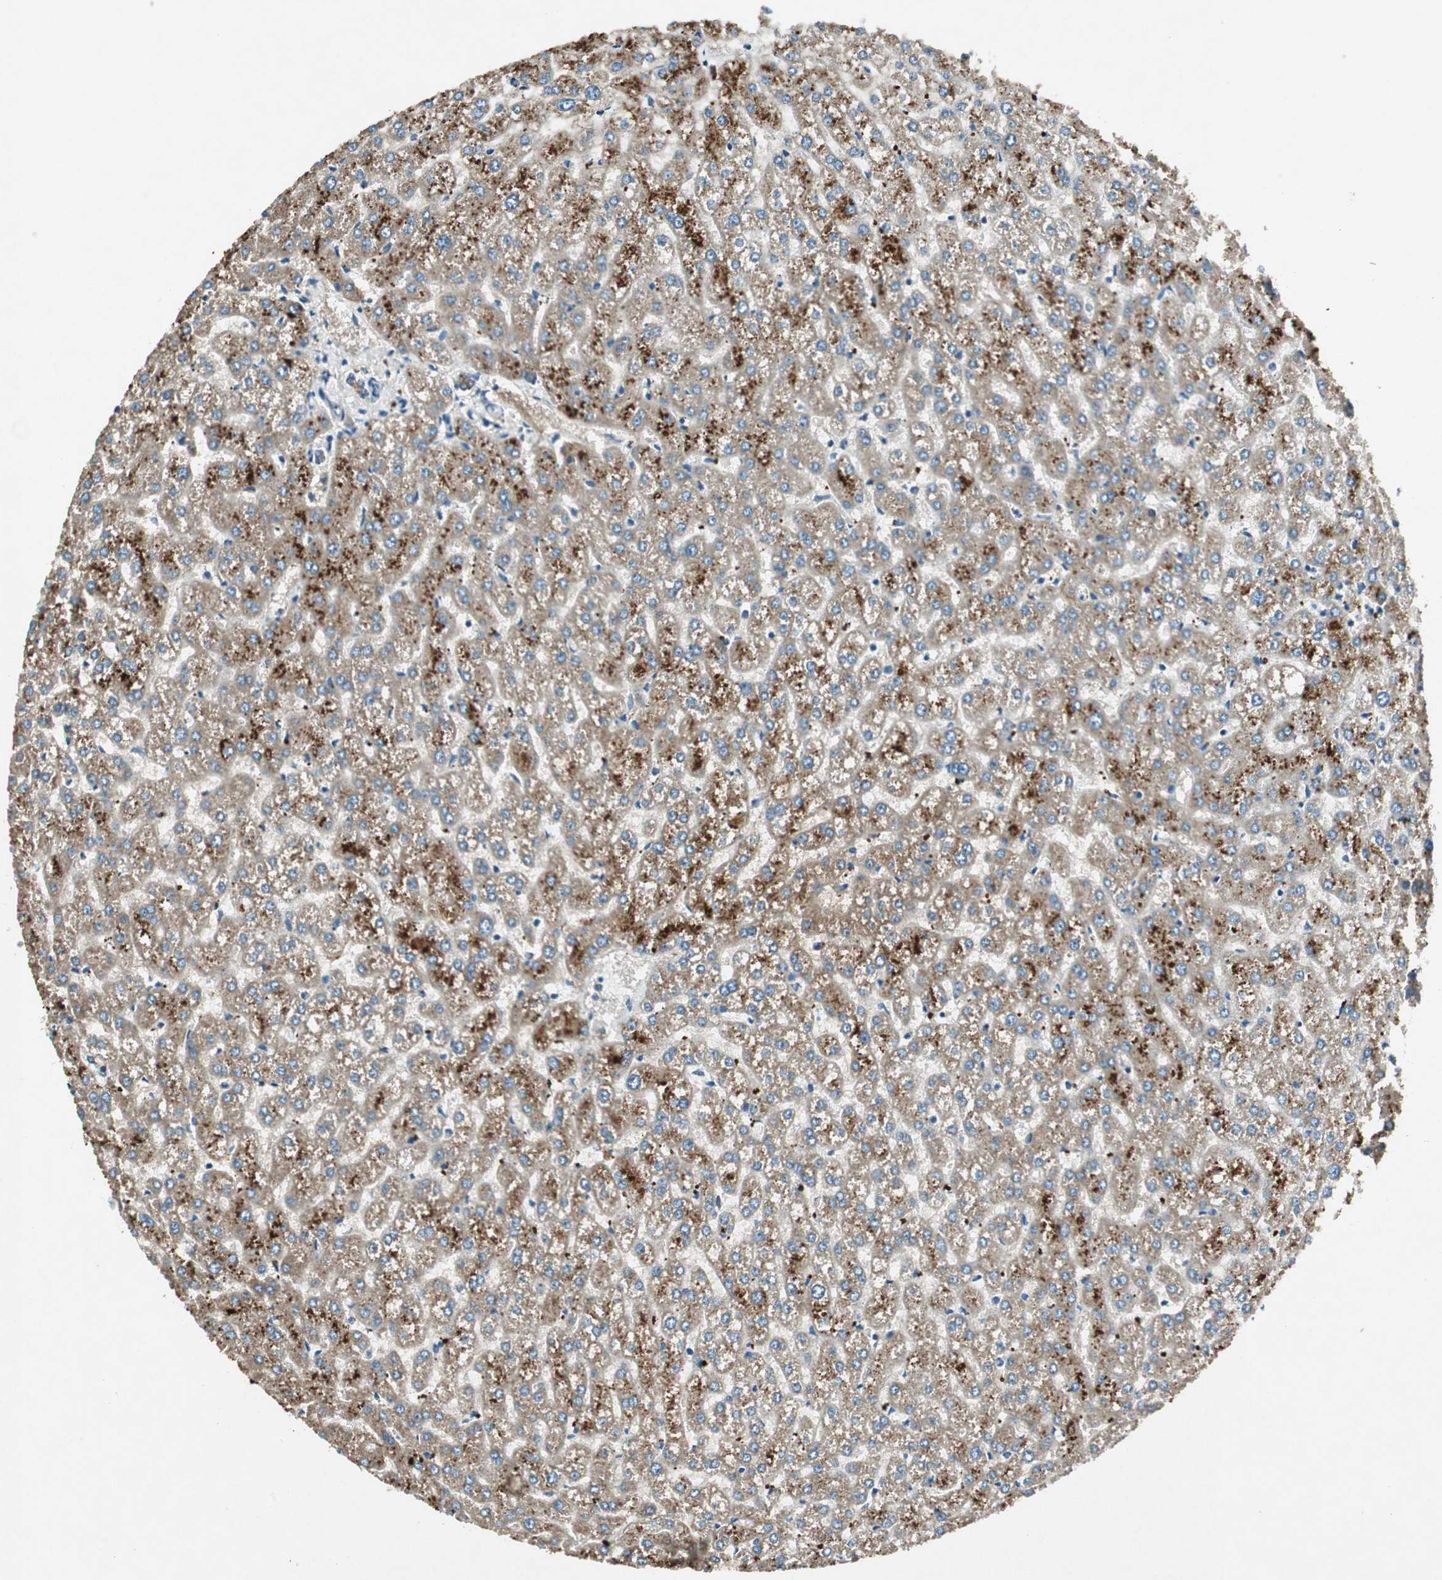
{"staining": {"intensity": "weak", "quantity": "25%-75%", "location": "cytoplasmic/membranous"}, "tissue": "liver", "cell_type": "Cholangiocytes", "image_type": "normal", "snomed": [{"axis": "morphology", "description": "Normal tissue, NOS"}, {"axis": "topography", "description": "Liver"}], "caption": "Immunohistochemistry (IHC) micrograph of benign liver: human liver stained using IHC demonstrates low levels of weak protein expression localized specifically in the cytoplasmic/membranous of cholangiocytes, appearing as a cytoplasmic/membranous brown color.", "gene": "NKAIN1", "patient": {"sex": "female", "age": 32}}